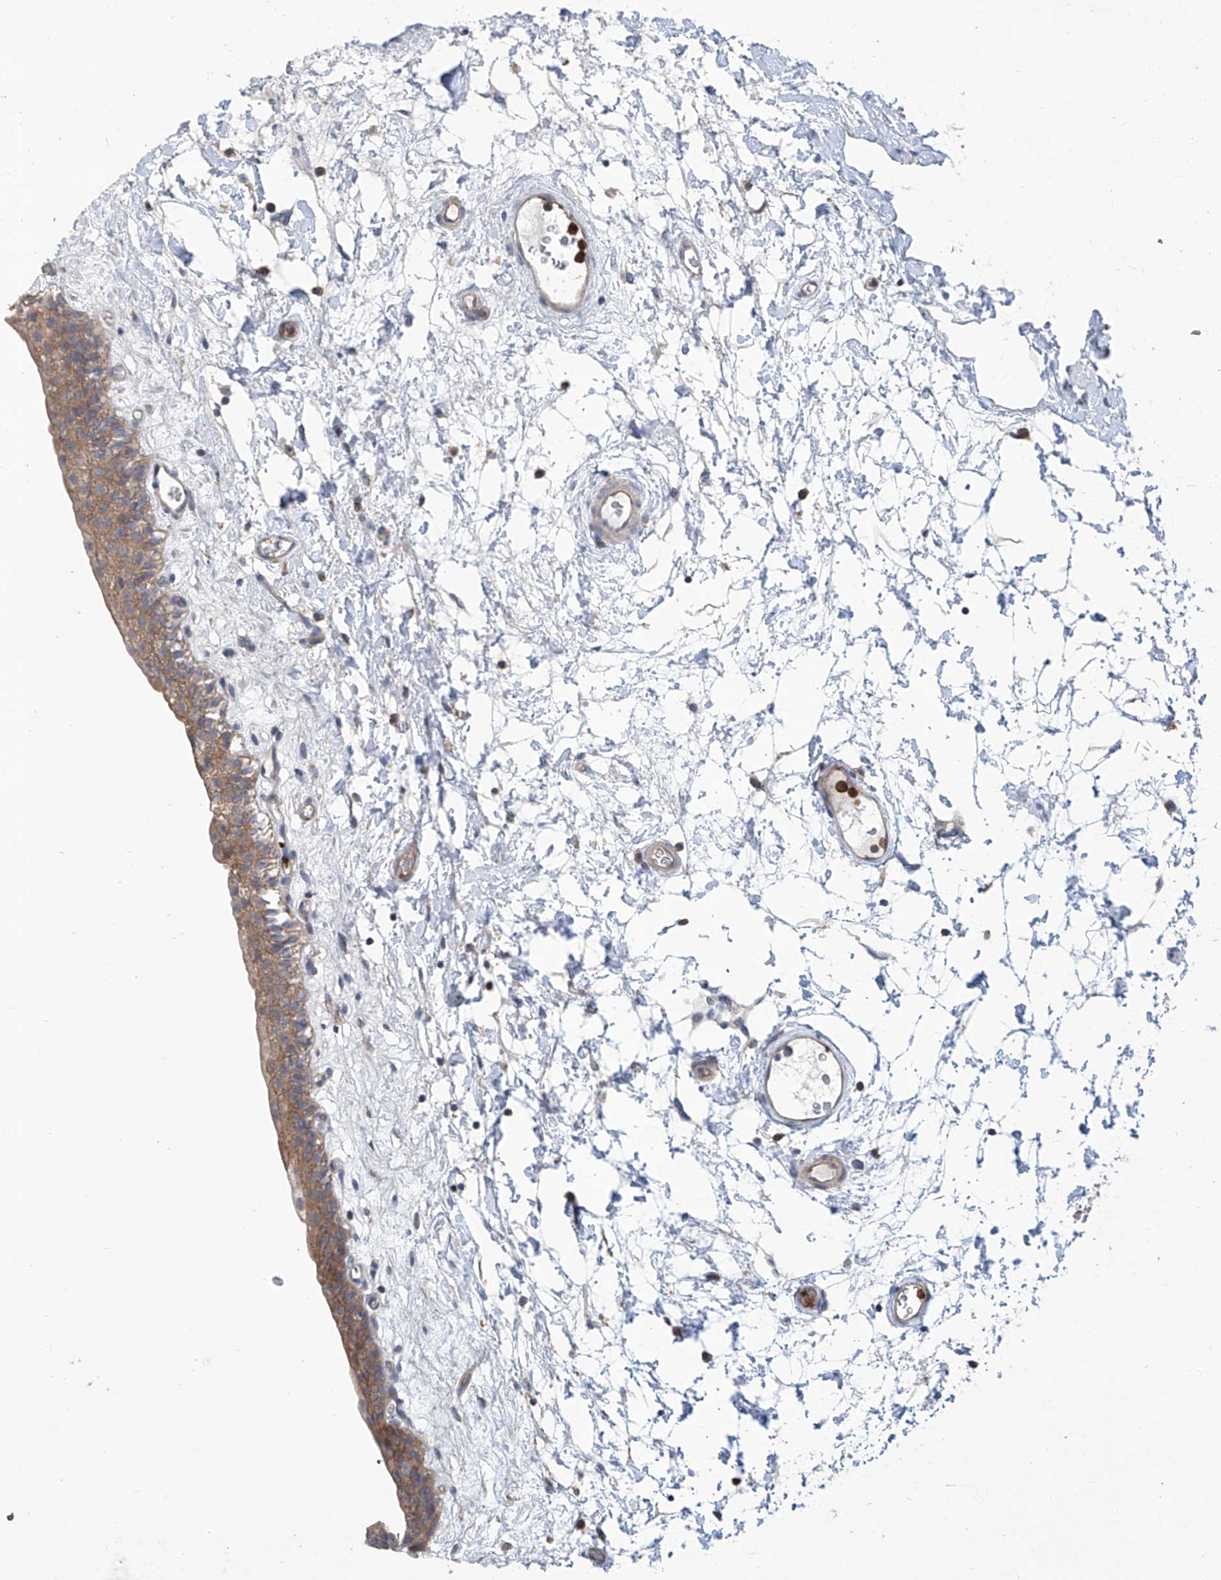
{"staining": {"intensity": "moderate", "quantity": ">75%", "location": "cytoplasmic/membranous"}, "tissue": "urinary bladder", "cell_type": "Urothelial cells", "image_type": "normal", "snomed": [{"axis": "morphology", "description": "Normal tissue, NOS"}, {"axis": "topography", "description": "Urinary bladder"}], "caption": "This photomicrograph exhibits IHC staining of benign human urinary bladder, with medium moderate cytoplasmic/membranous positivity in about >75% of urothelial cells.", "gene": "EIF2D", "patient": {"sex": "male", "age": 83}}